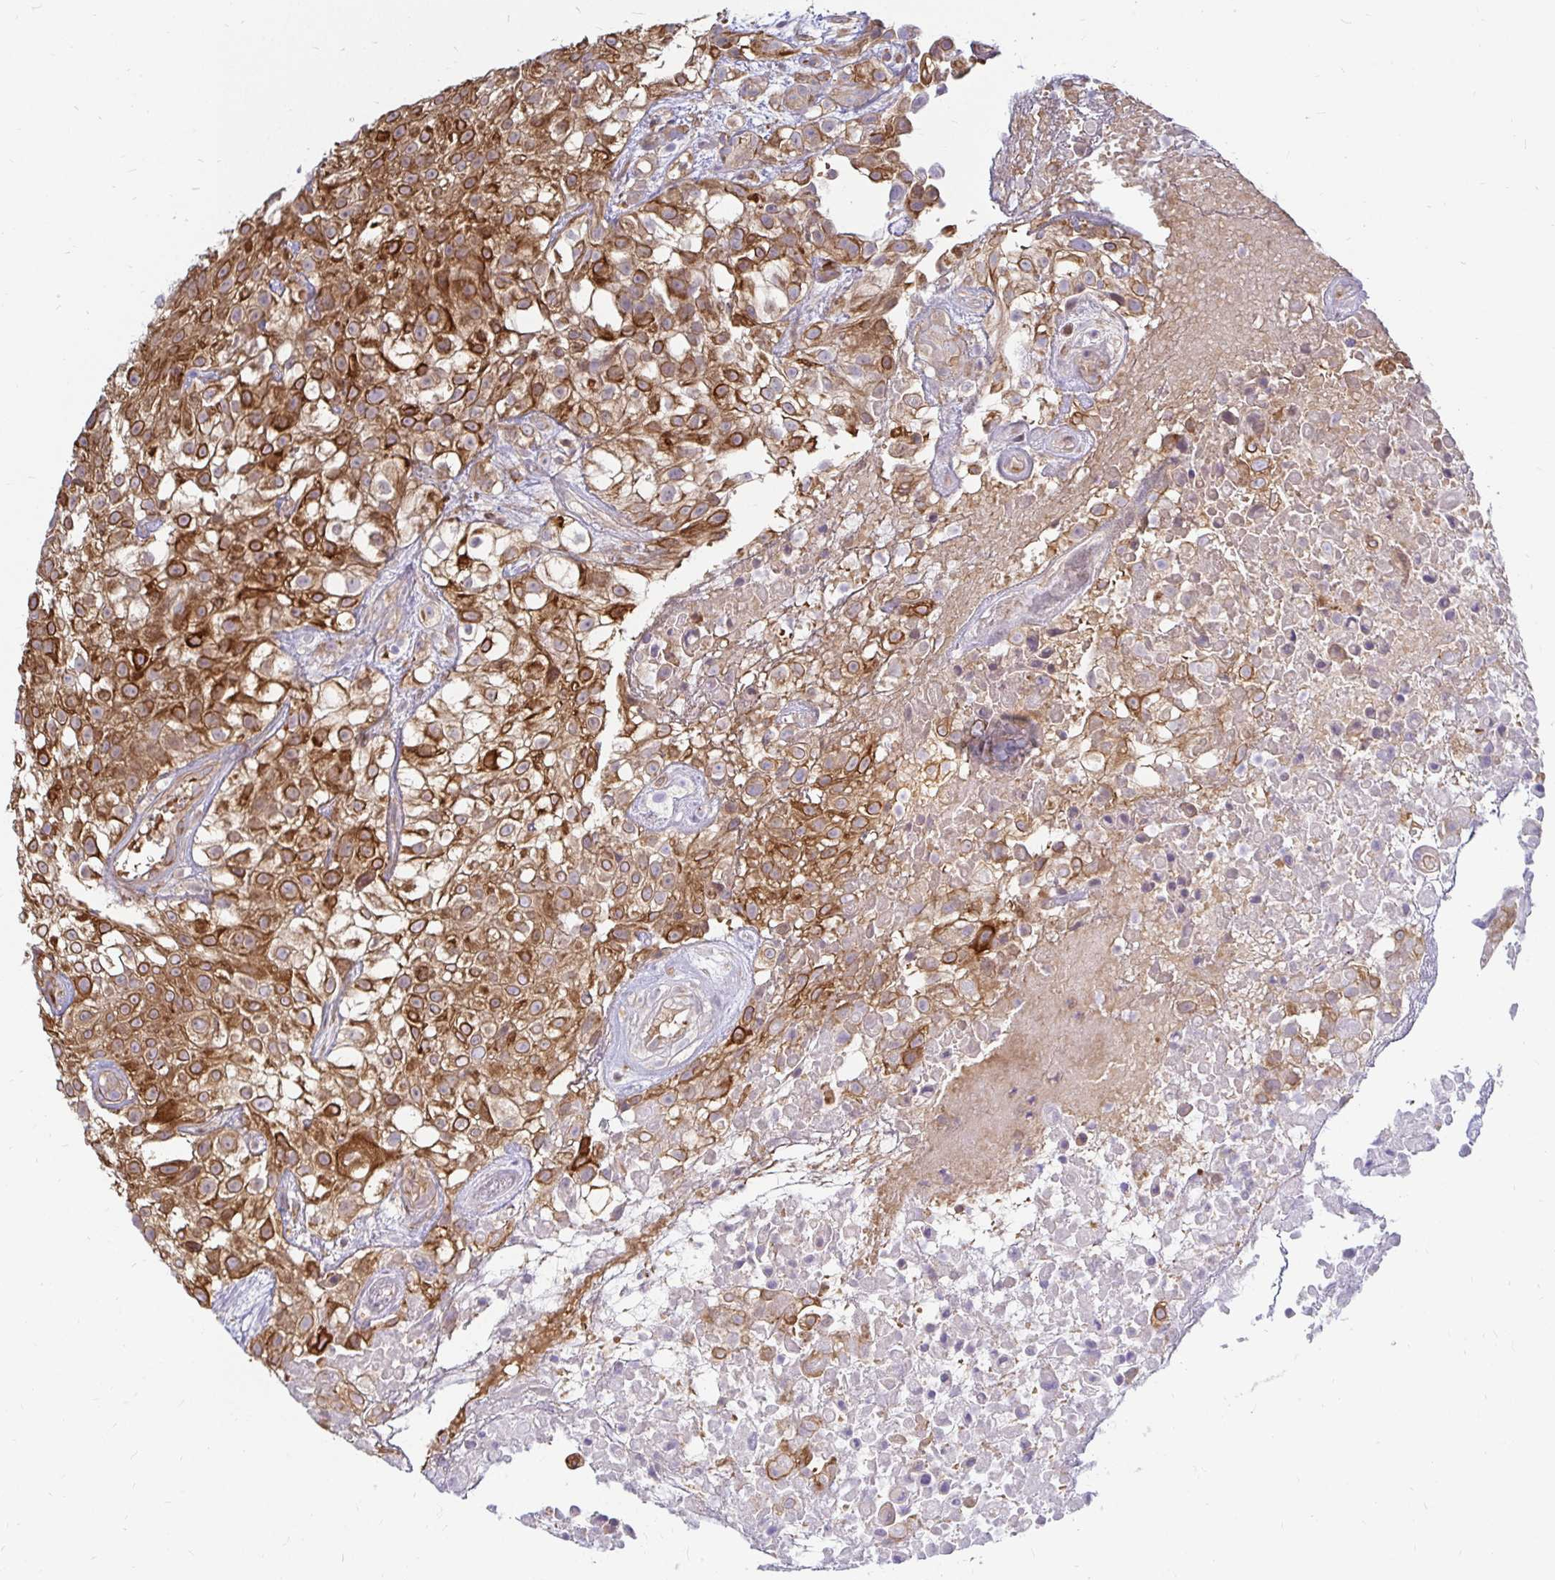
{"staining": {"intensity": "strong", "quantity": ">75%", "location": "cytoplasmic/membranous"}, "tissue": "urothelial cancer", "cell_type": "Tumor cells", "image_type": "cancer", "snomed": [{"axis": "morphology", "description": "Urothelial carcinoma, High grade"}, {"axis": "topography", "description": "Urinary bladder"}], "caption": "High-grade urothelial carcinoma tissue exhibits strong cytoplasmic/membranous expression in about >75% of tumor cells", "gene": "CAST", "patient": {"sex": "male", "age": 56}}